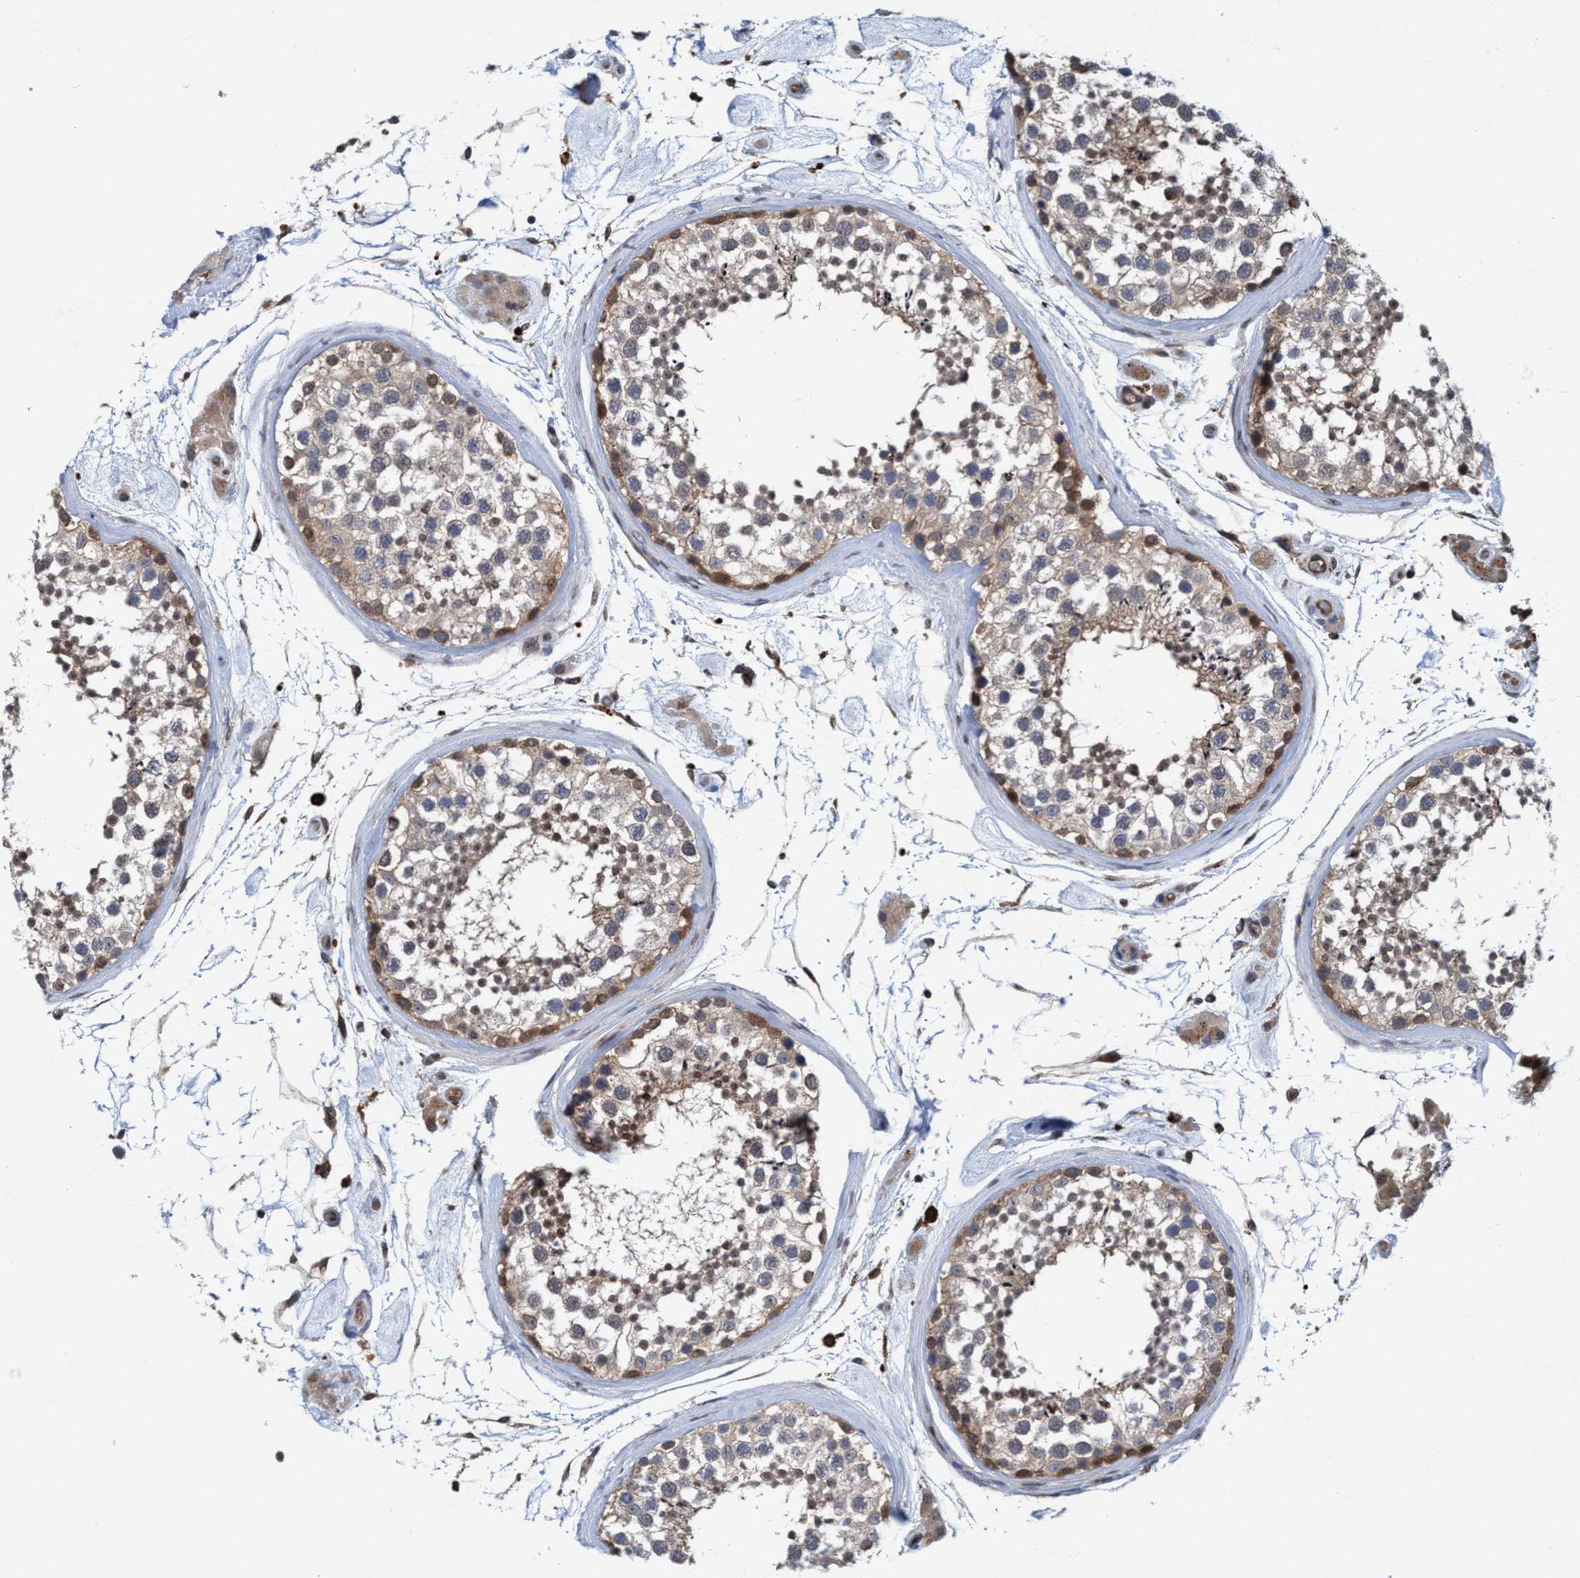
{"staining": {"intensity": "weak", "quantity": ">75%", "location": "cytoplasmic/membranous"}, "tissue": "testis", "cell_type": "Cells in seminiferous ducts", "image_type": "normal", "snomed": [{"axis": "morphology", "description": "Normal tissue, NOS"}, {"axis": "topography", "description": "Testis"}], "caption": "Immunohistochemistry histopathology image of benign testis: testis stained using immunohistochemistry exhibits low levels of weak protein expression localized specifically in the cytoplasmic/membranous of cells in seminiferous ducts, appearing as a cytoplasmic/membranous brown color.", "gene": "TRIM65", "patient": {"sex": "male", "age": 46}}